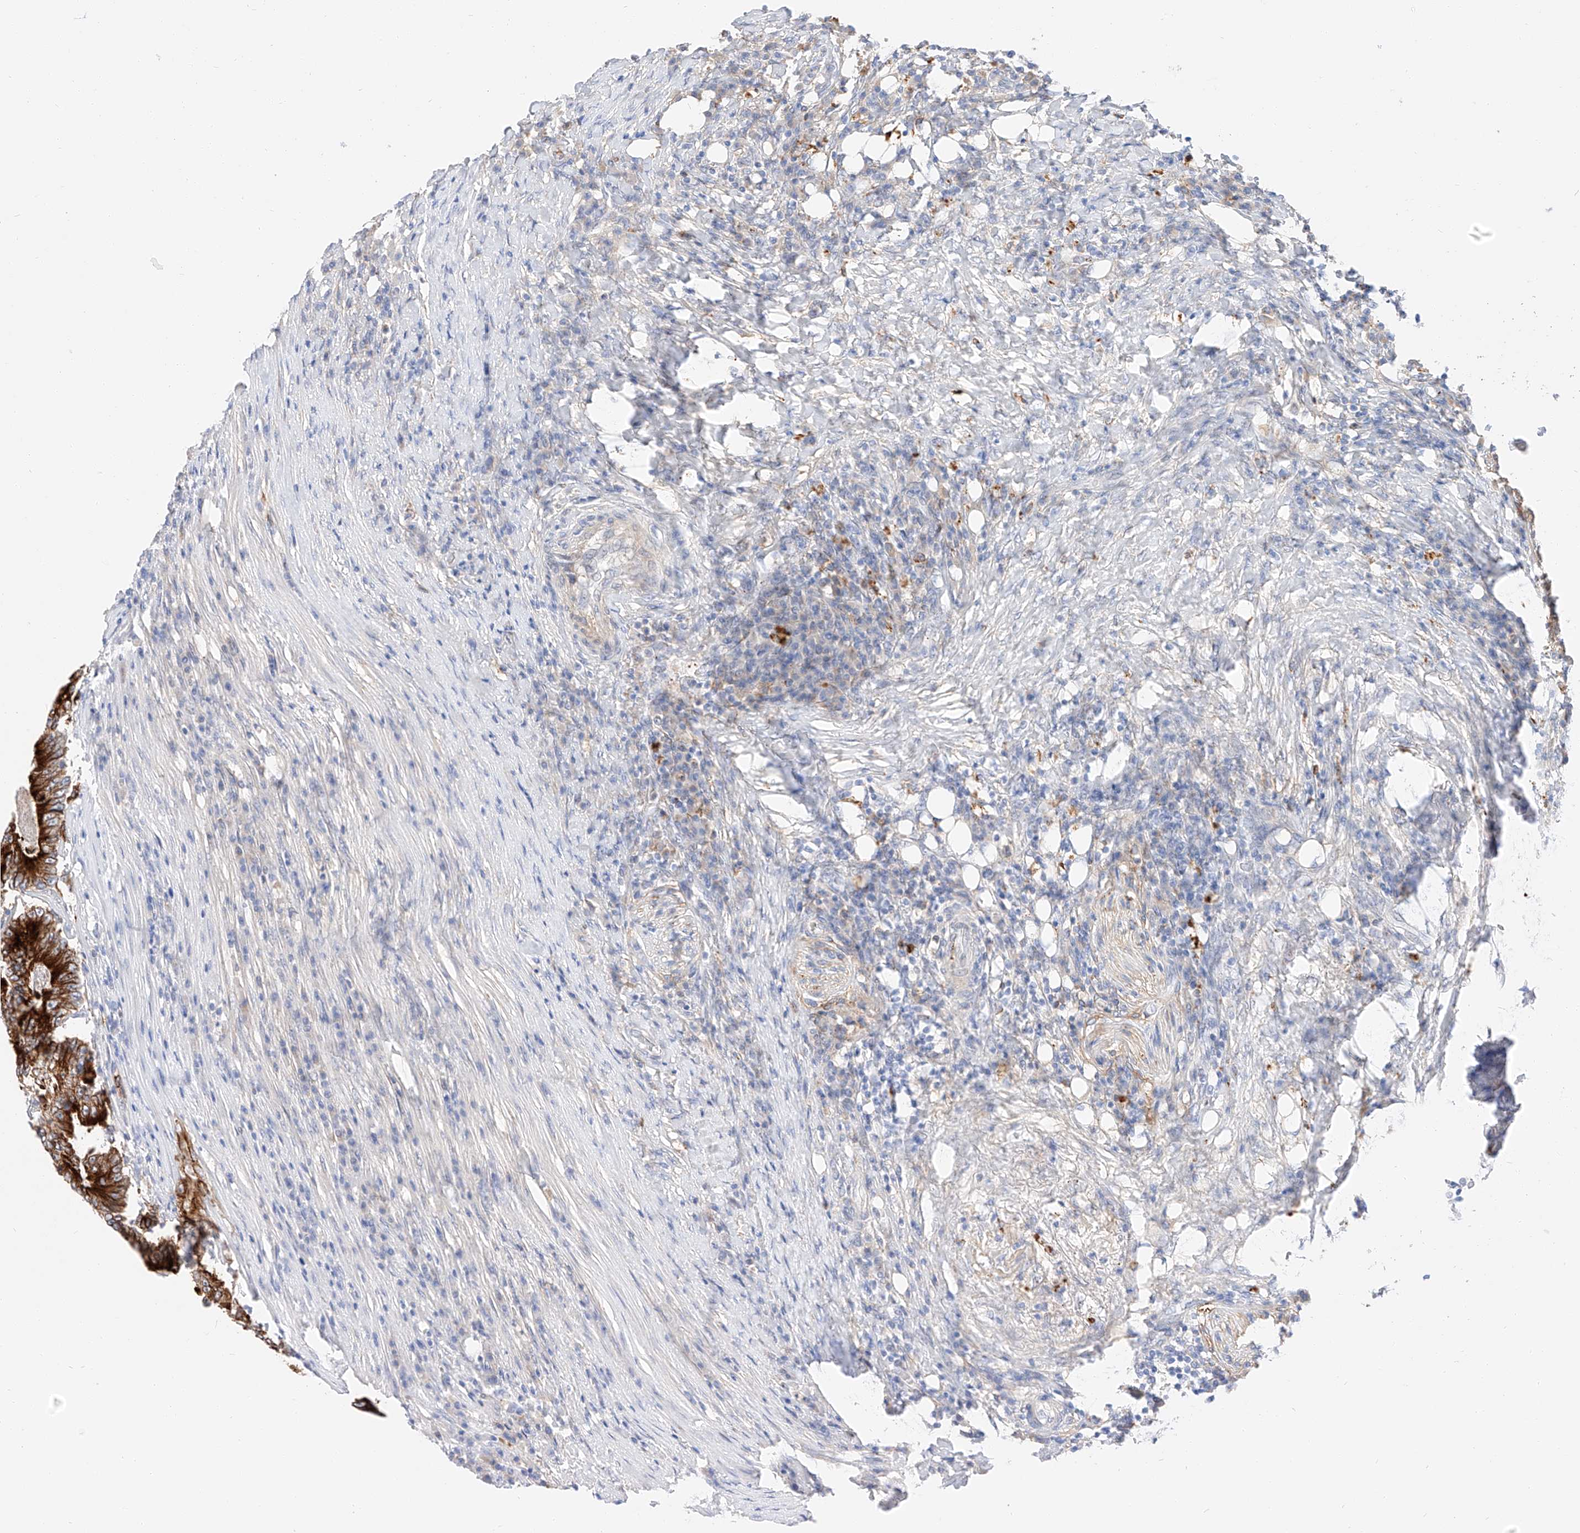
{"staining": {"intensity": "strong", "quantity": ">75%", "location": "cytoplasmic/membranous"}, "tissue": "colorectal cancer", "cell_type": "Tumor cells", "image_type": "cancer", "snomed": [{"axis": "morphology", "description": "Adenocarcinoma, NOS"}, {"axis": "topography", "description": "Colon"}], "caption": "Brown immunohistochemical staining in human colorectal cancer (adenocarcinoma) displays strong cytoplasmic/membranous expression in about >75% of tumor cells. The protein is shown in brown color, while the nuclei are stained blue.", "gene": "MAP7", "patient": {"sex": "male", "age": 83}}